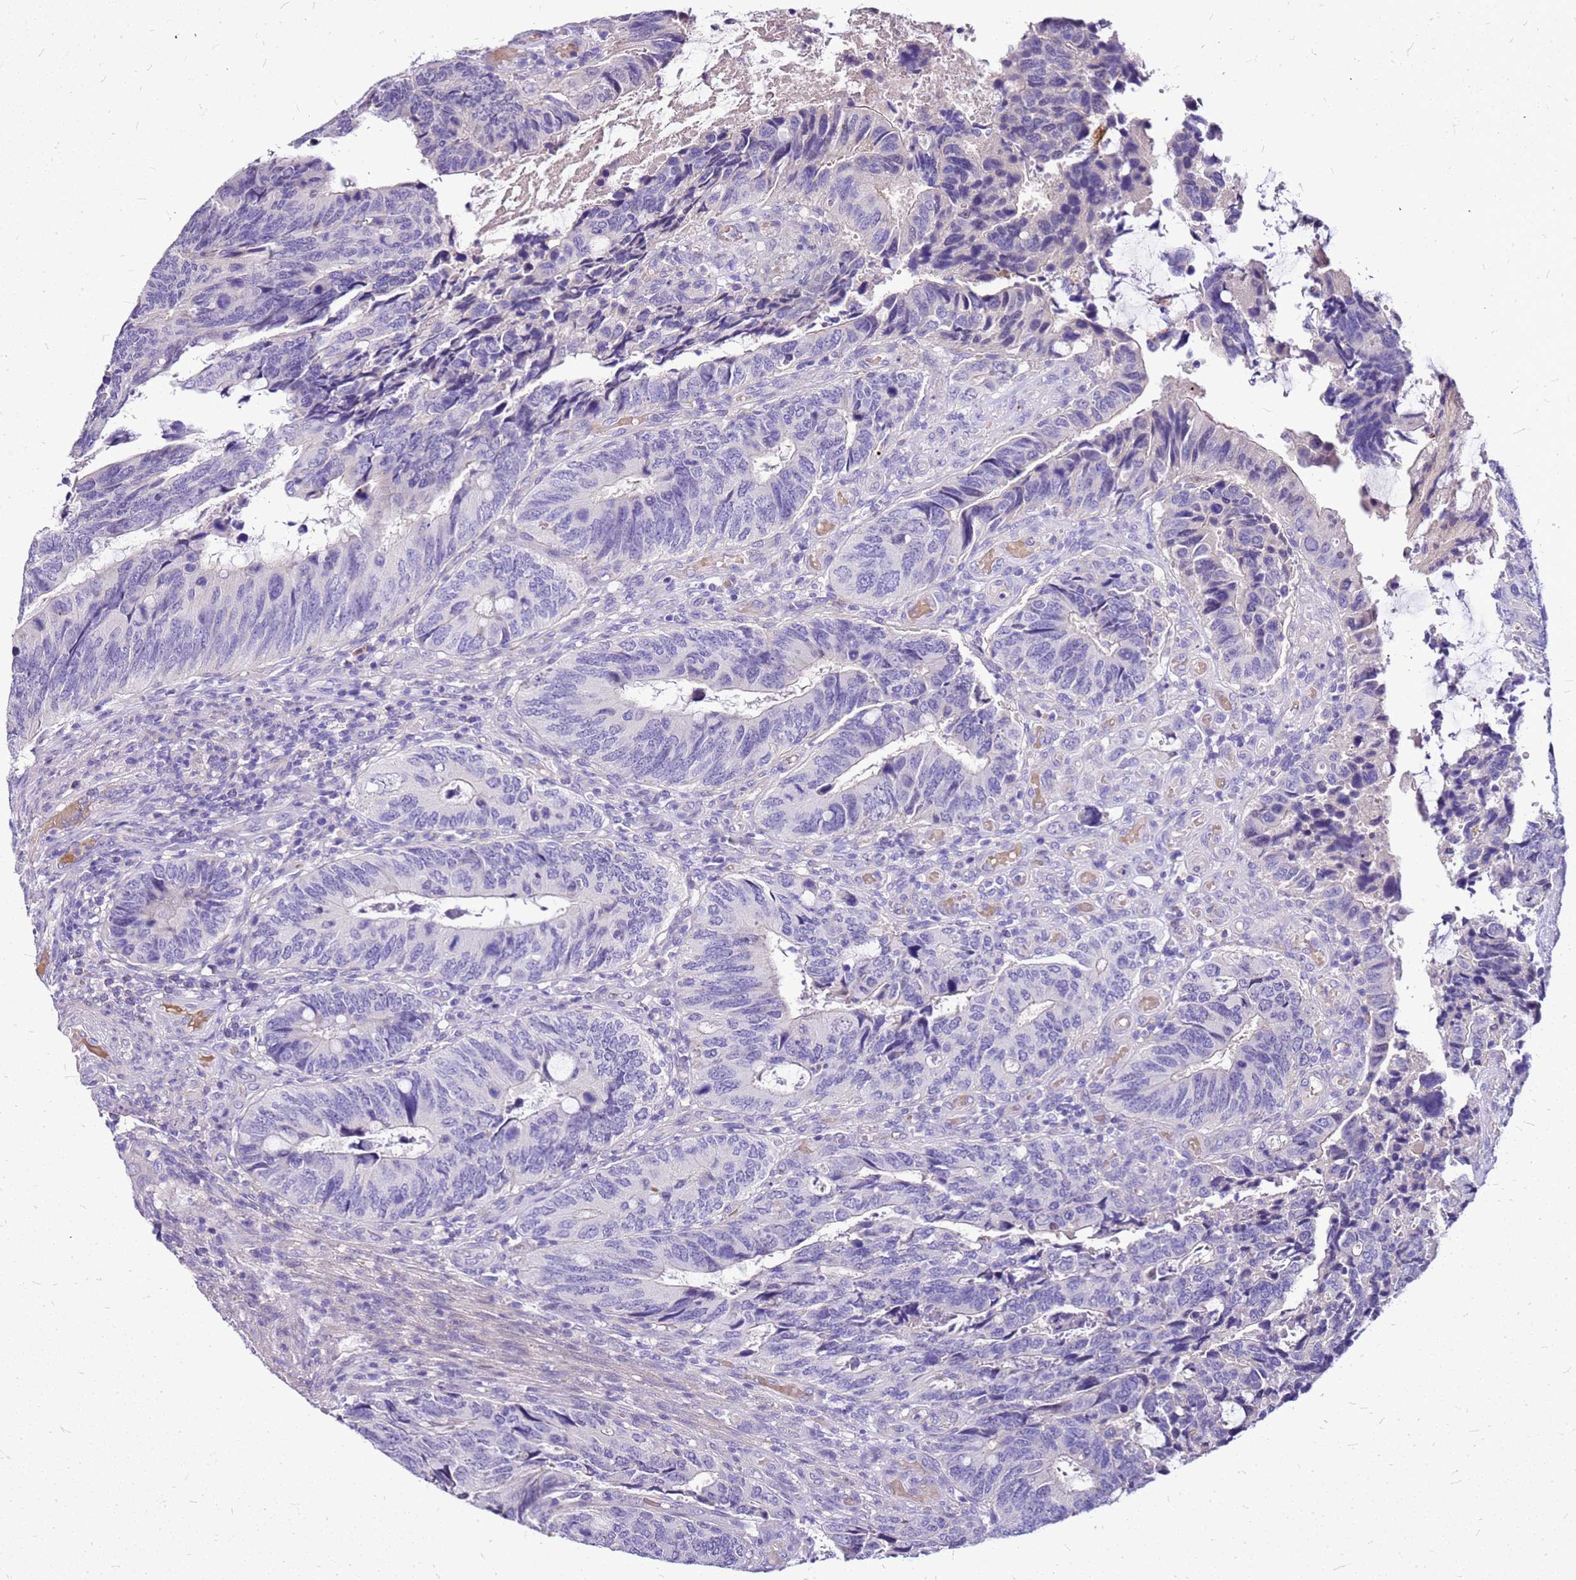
{"staining": {"intensity": "negative", "quantity": "none", "location": "none"}, "tissue": "colorectal cancer", "cell_type": "Tumor cells", "image_type": "cancer", "snomed": [{"axis": "morphology", "description": "Adenocarcinoma, NOS"}, {"axis": "topography", "description": "Colon"}], "caption": "An immunohistochemistry micrograph of colorectal cancer is shown. There is no staining in tumor cells of colorectal cancer. (DAB (3,3'-diaminobenzidine) immunohistochemistry visualized using brightfield microscopy, high magnification).", "gene": "DCDC2B", "patient": {"sex": "male", "age": 87}}